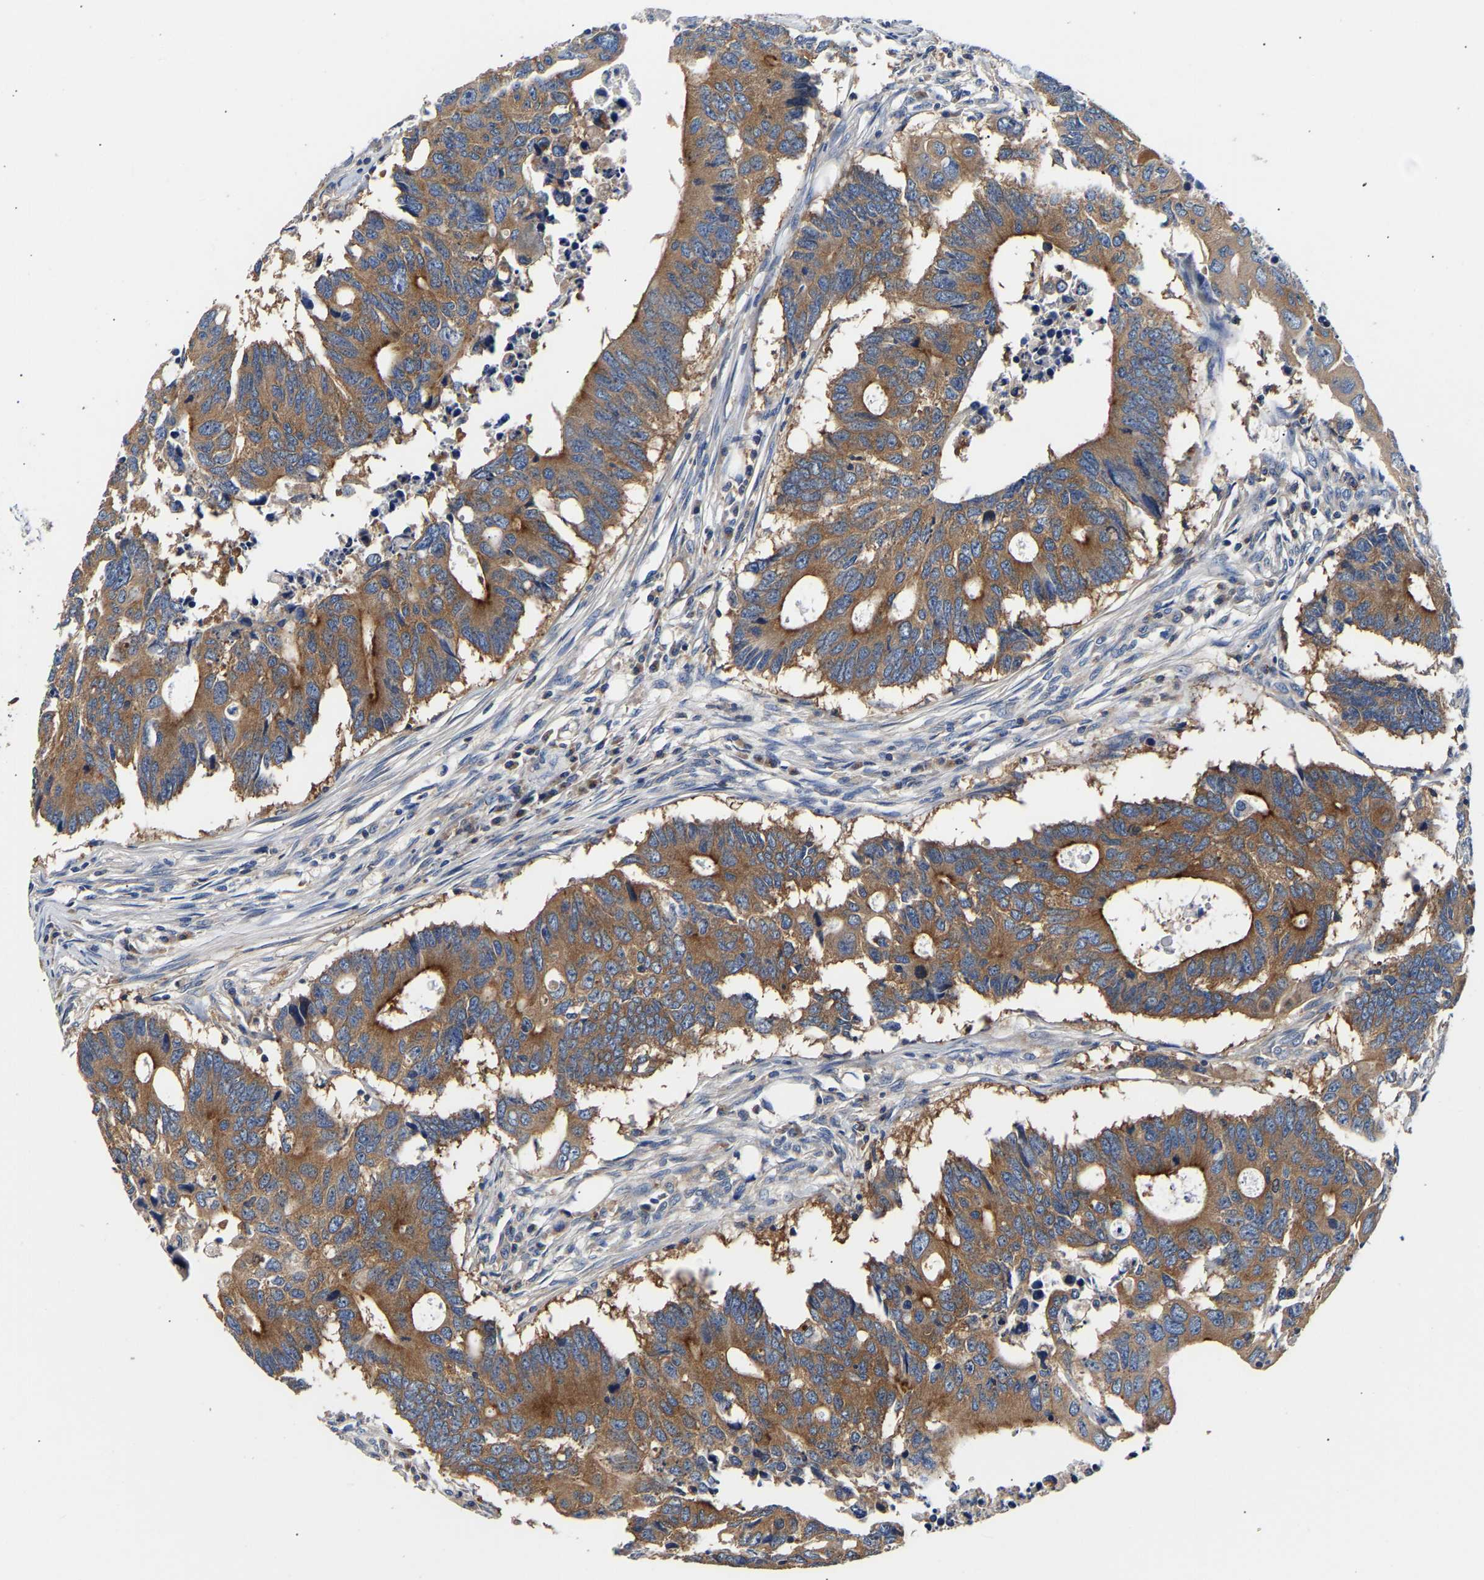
{"staining": {"intensity": "moderate", "quantity": ">75%", "location": "cytoplasmic/membranous"}, "tissue": "colorectal cancer", "cell_type": "Tumor cells", "image_type": "cancer", "snomed": [{"axis": "morphology", "description": "Adenocarcinoma, NOS"}, {"axis": "topography", "description": "Colon"}], "caption": "Immunohistochemistry (IHC) of colorectal cancer (adenocarcinoma) displays medium levels of moderate cytoplasmic/membranous staining in about >75% of tumor cells.", "gene": "LRBA", "patient": {"sex": "male", "age": 71}}